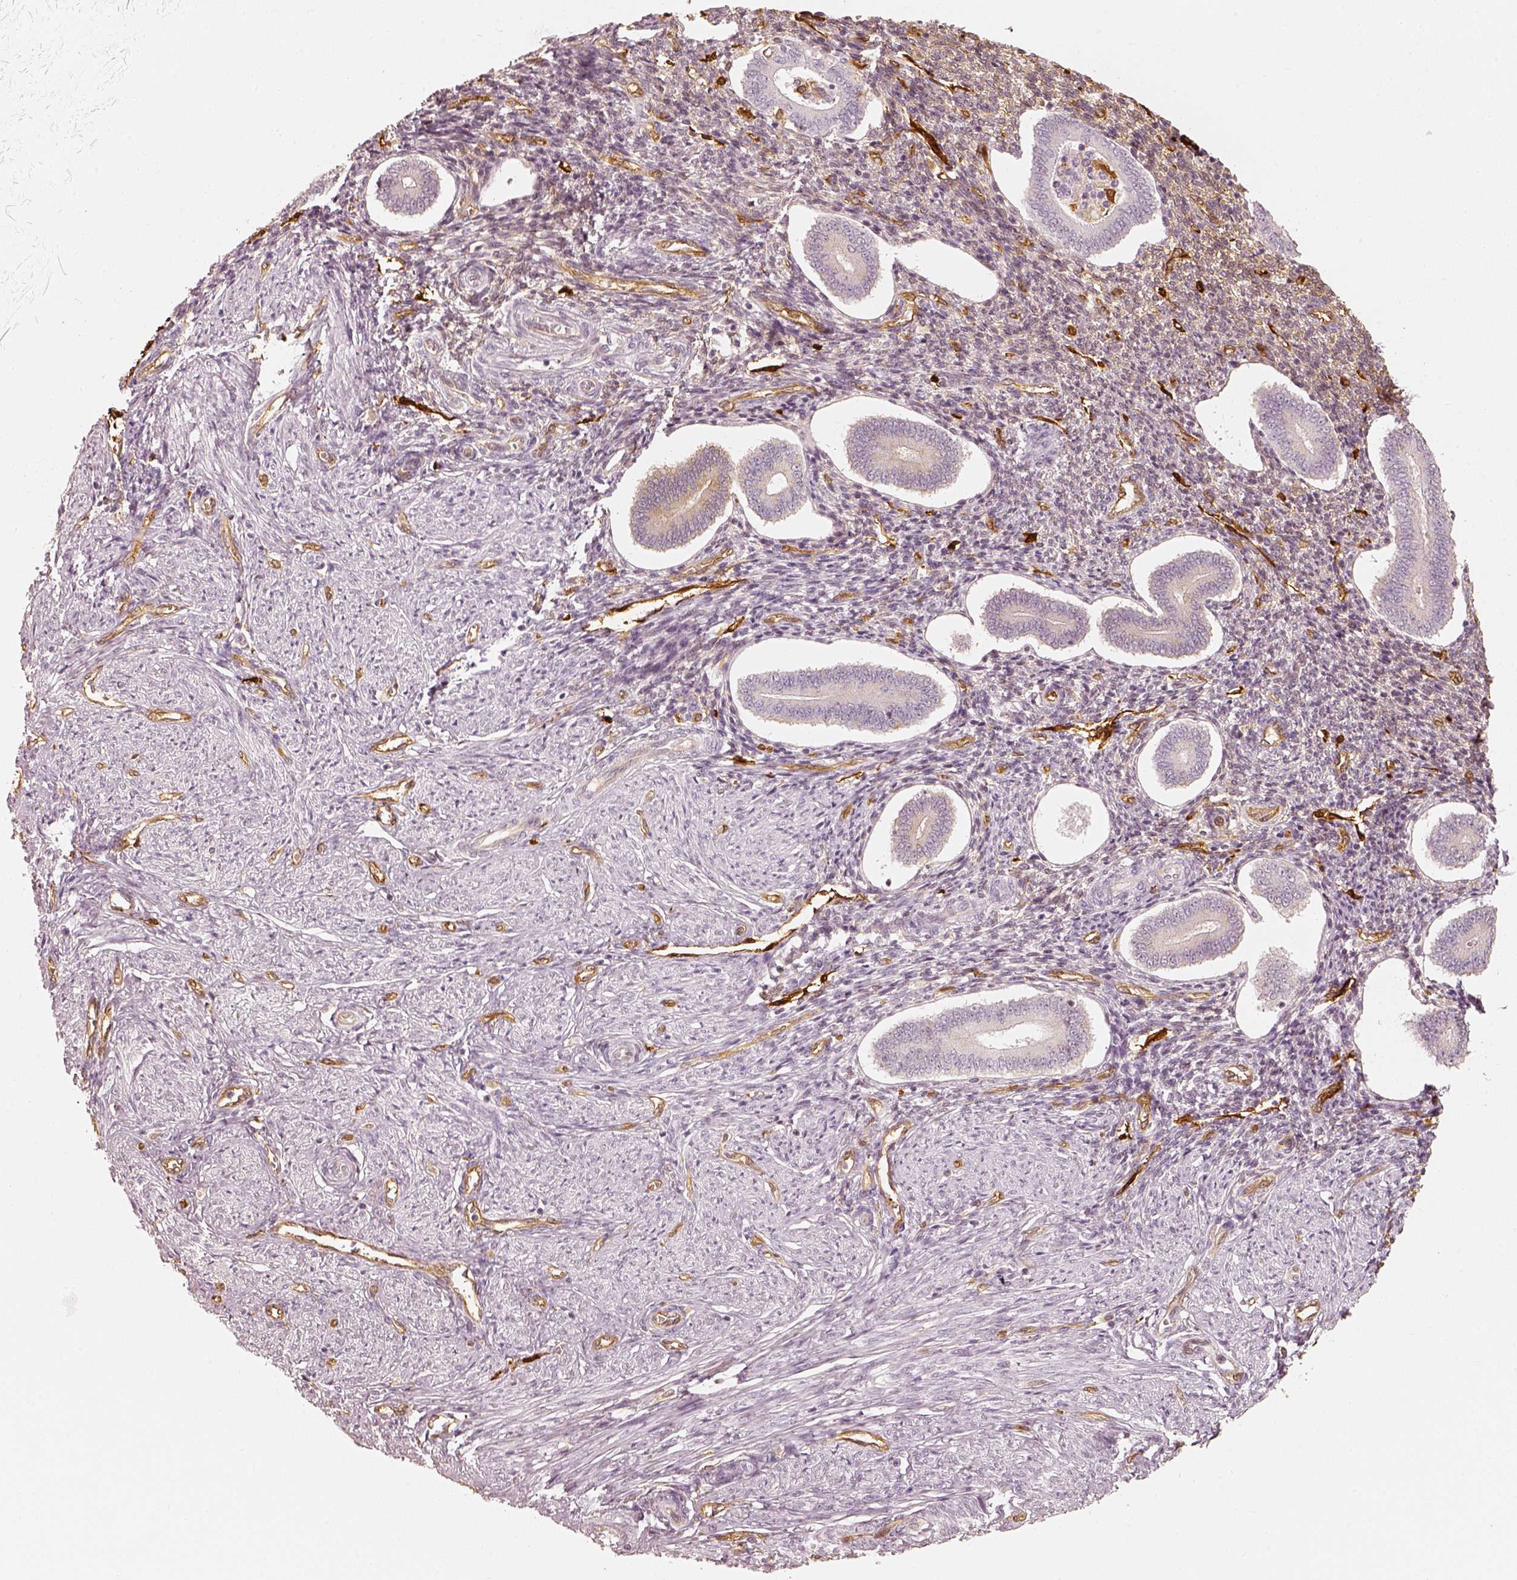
{"staining": {"intensity": "moderate", "quantity": "25%-75%", "location": "cytoplasmic/membranous"}, "tissue": "endometrium", "cell_type": "Cells in endometrial stroma", "image_type": "normal", "snomed": [{"axis": "morphology", "description": "Normal tissue, NOS"}, {"axis": "topography", "description": "Endometrium"}], "caption": "This histopathology image displays immunohistochemistry staining of benign human endometrium, with medium moderate cytoplasmic/membranous staining in approximately 25%-75% of cells in endometrial stroma.", "gene": "FSCN1", "patient": {"sex": "female", "age": 40}}